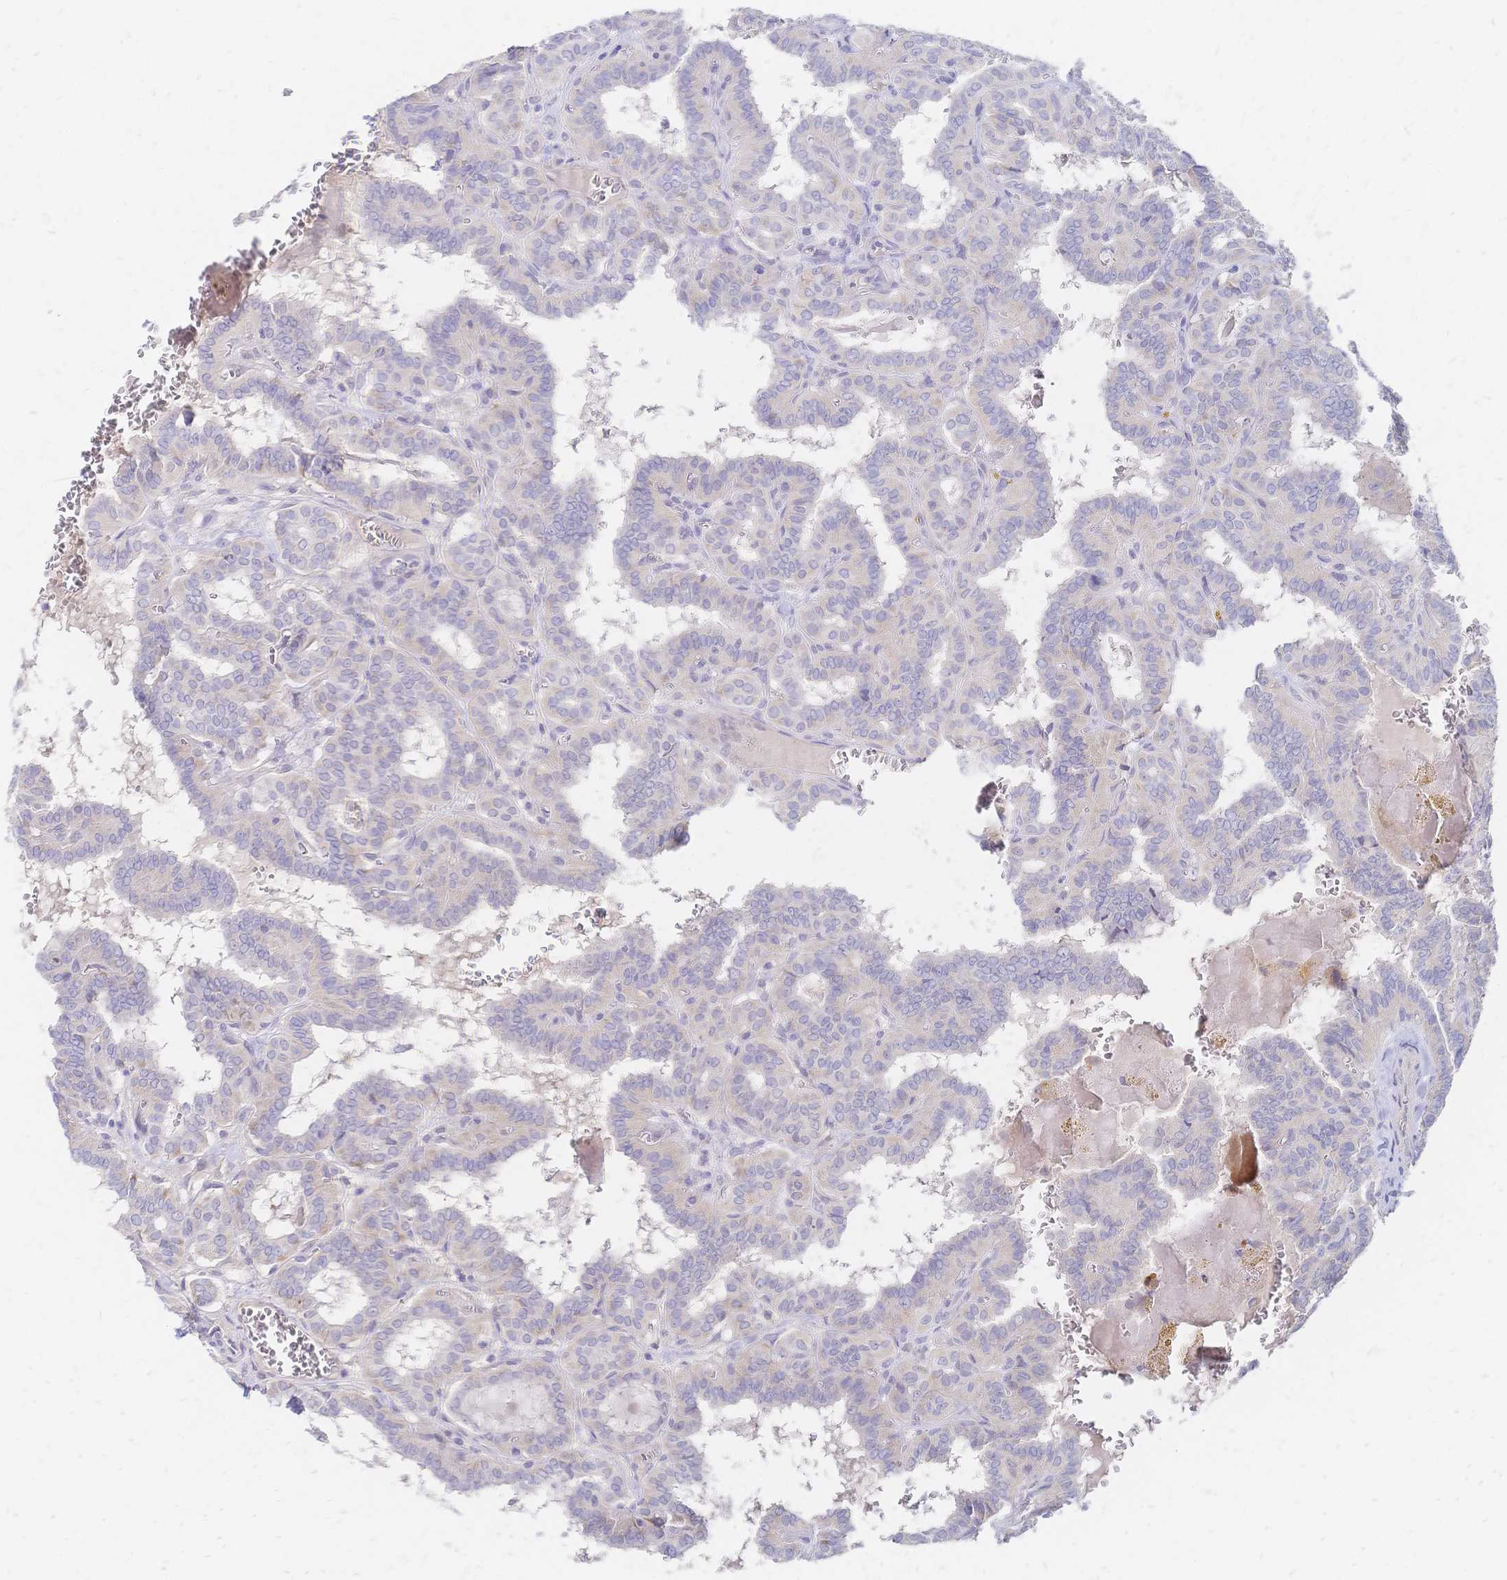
{"staining": {"intensity": "negative", "quantity": "none", "location": "none"}, "tissue": "thyroid cancer", "cell_type": "Tumor cells", "image_type": "cancer", "snomed": [{"axis": "morphology", "description": "Papillary adenocarcinoma, NOS"}, {"axis": "topography", "description": "Thyroid gland"}], "caption": "IHC image of neoplastic tissue: thyroid cancer (papillary adenocarcinoma) stained with DAB (3,3'-diaminobenzidine) demonstrates no significant protein positivity in tumor cells.", "gene": "VWC2L", "patient": {"sex": "female", "age": 21}}